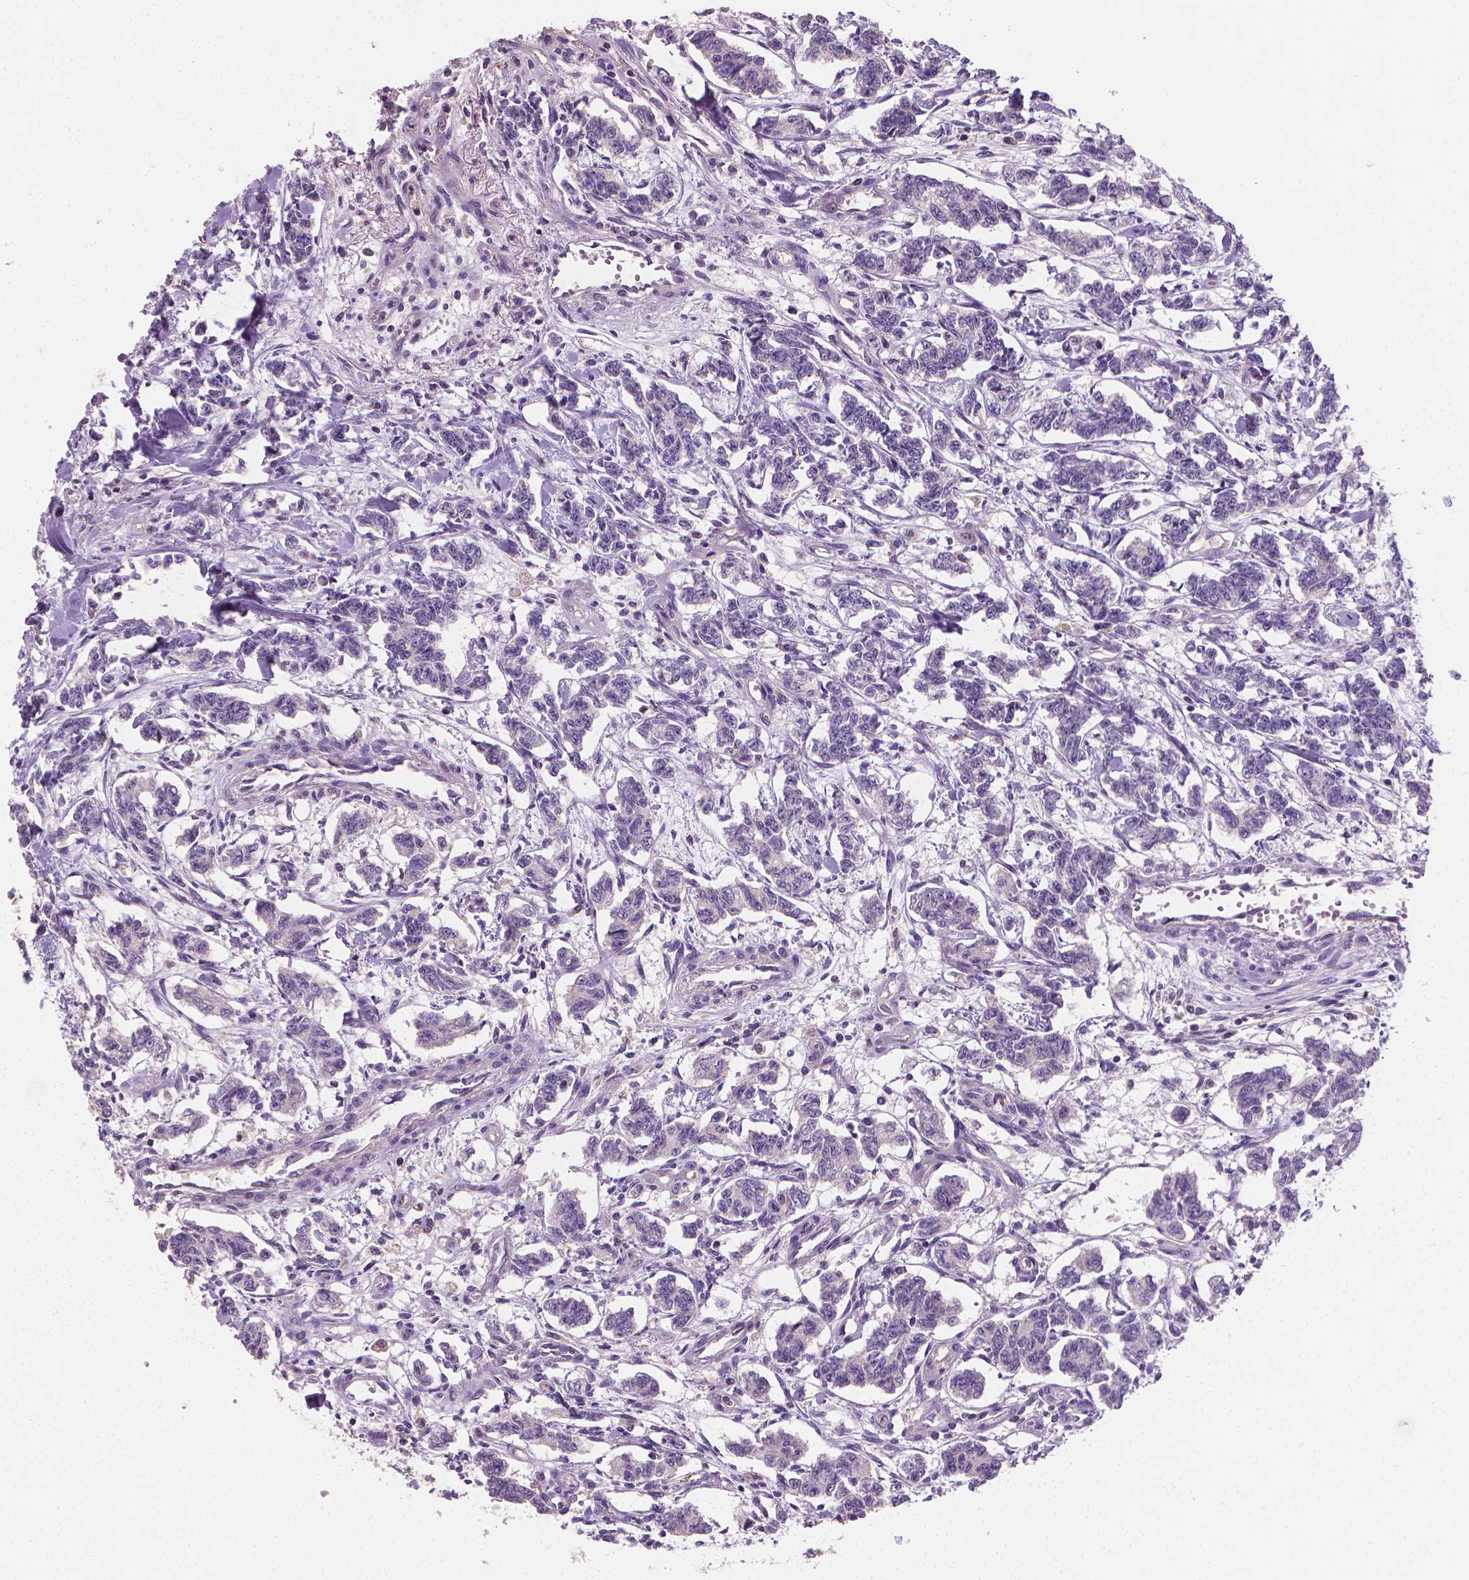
{"staining": {"intensity": "negative", "quantity": "none", "location": "none"}, "tissue": "carcinoid", "cell_type": "Tumor cells", "image_type": "cancer", "snomed": [{"axis": "morphology", "description": "Carcinoid, malignant, NOS"}, {"axis": "topography", "description": "Kidney"}], "caption": "IHC photomicrograph of neoplastic tissue: malignant carcinoid stained with DAB shows no significant protein staining in tumor cells. (DAB (3,3'-diaminobenzidine) immunohistochemistry, high magnification).", "gene": "CATIP", "patient": {"sex": "female", "age": 41}}